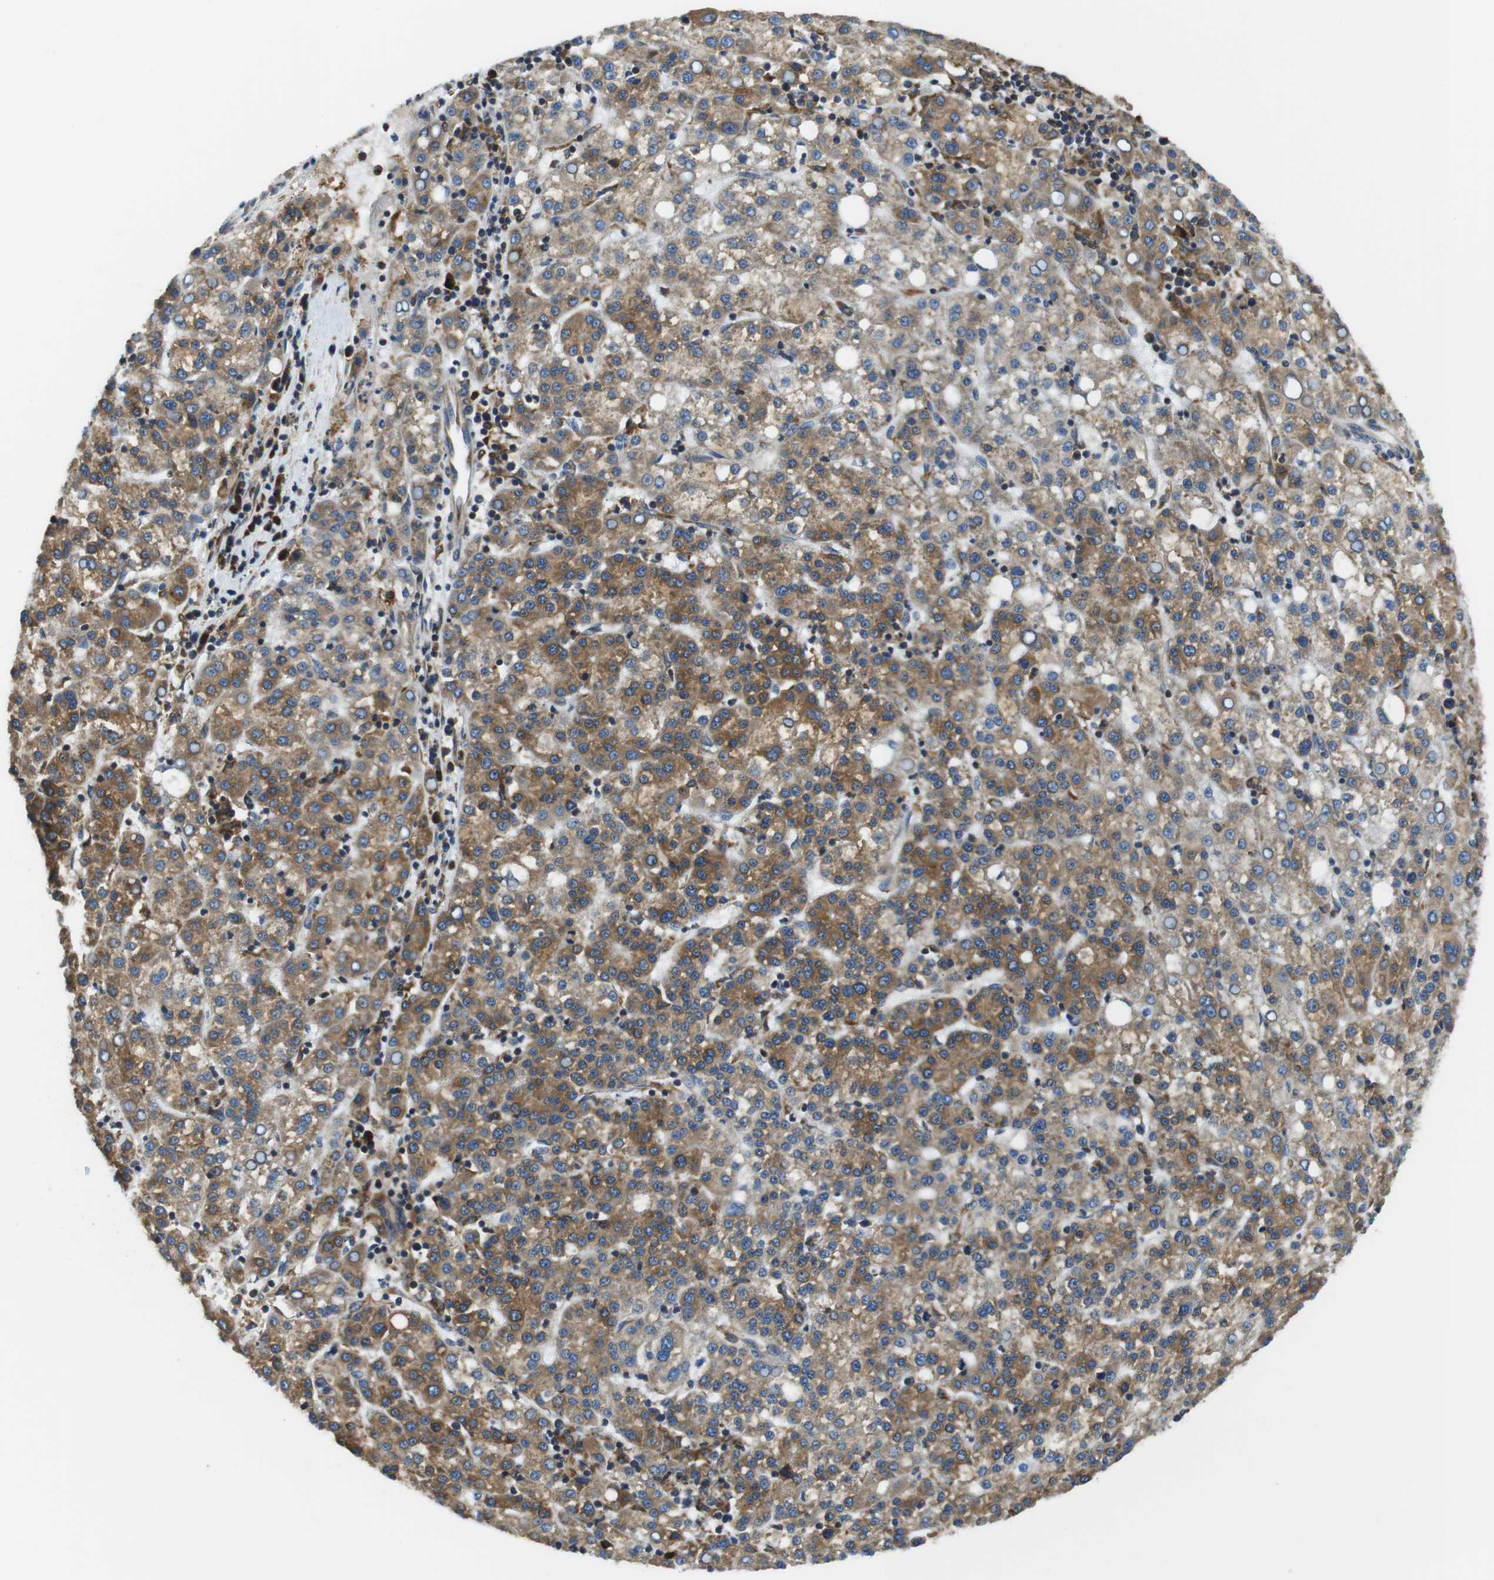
{"staining": {"intensity": "moderate", "quantity": ">75%", "location": "cytoplasmic/membranous"}, "tissue": "liver cancer", "cell_type": "Tumor cells", "image_type": "cancer", "snomed": [{"axis": "morphology", "description": "Carcinoma, Hepatocellular, NOS"}, {"axis": "topography", "description": "Liver"}], "caption": "There is medium levels of moderate cytoplasmic/membranous staining in tumor cells of liver cancer, as demonstrated by immunohistochemical staining (brown color).", "gene": "UGGT1", "patient": {"sex": "female", "age": 58}}